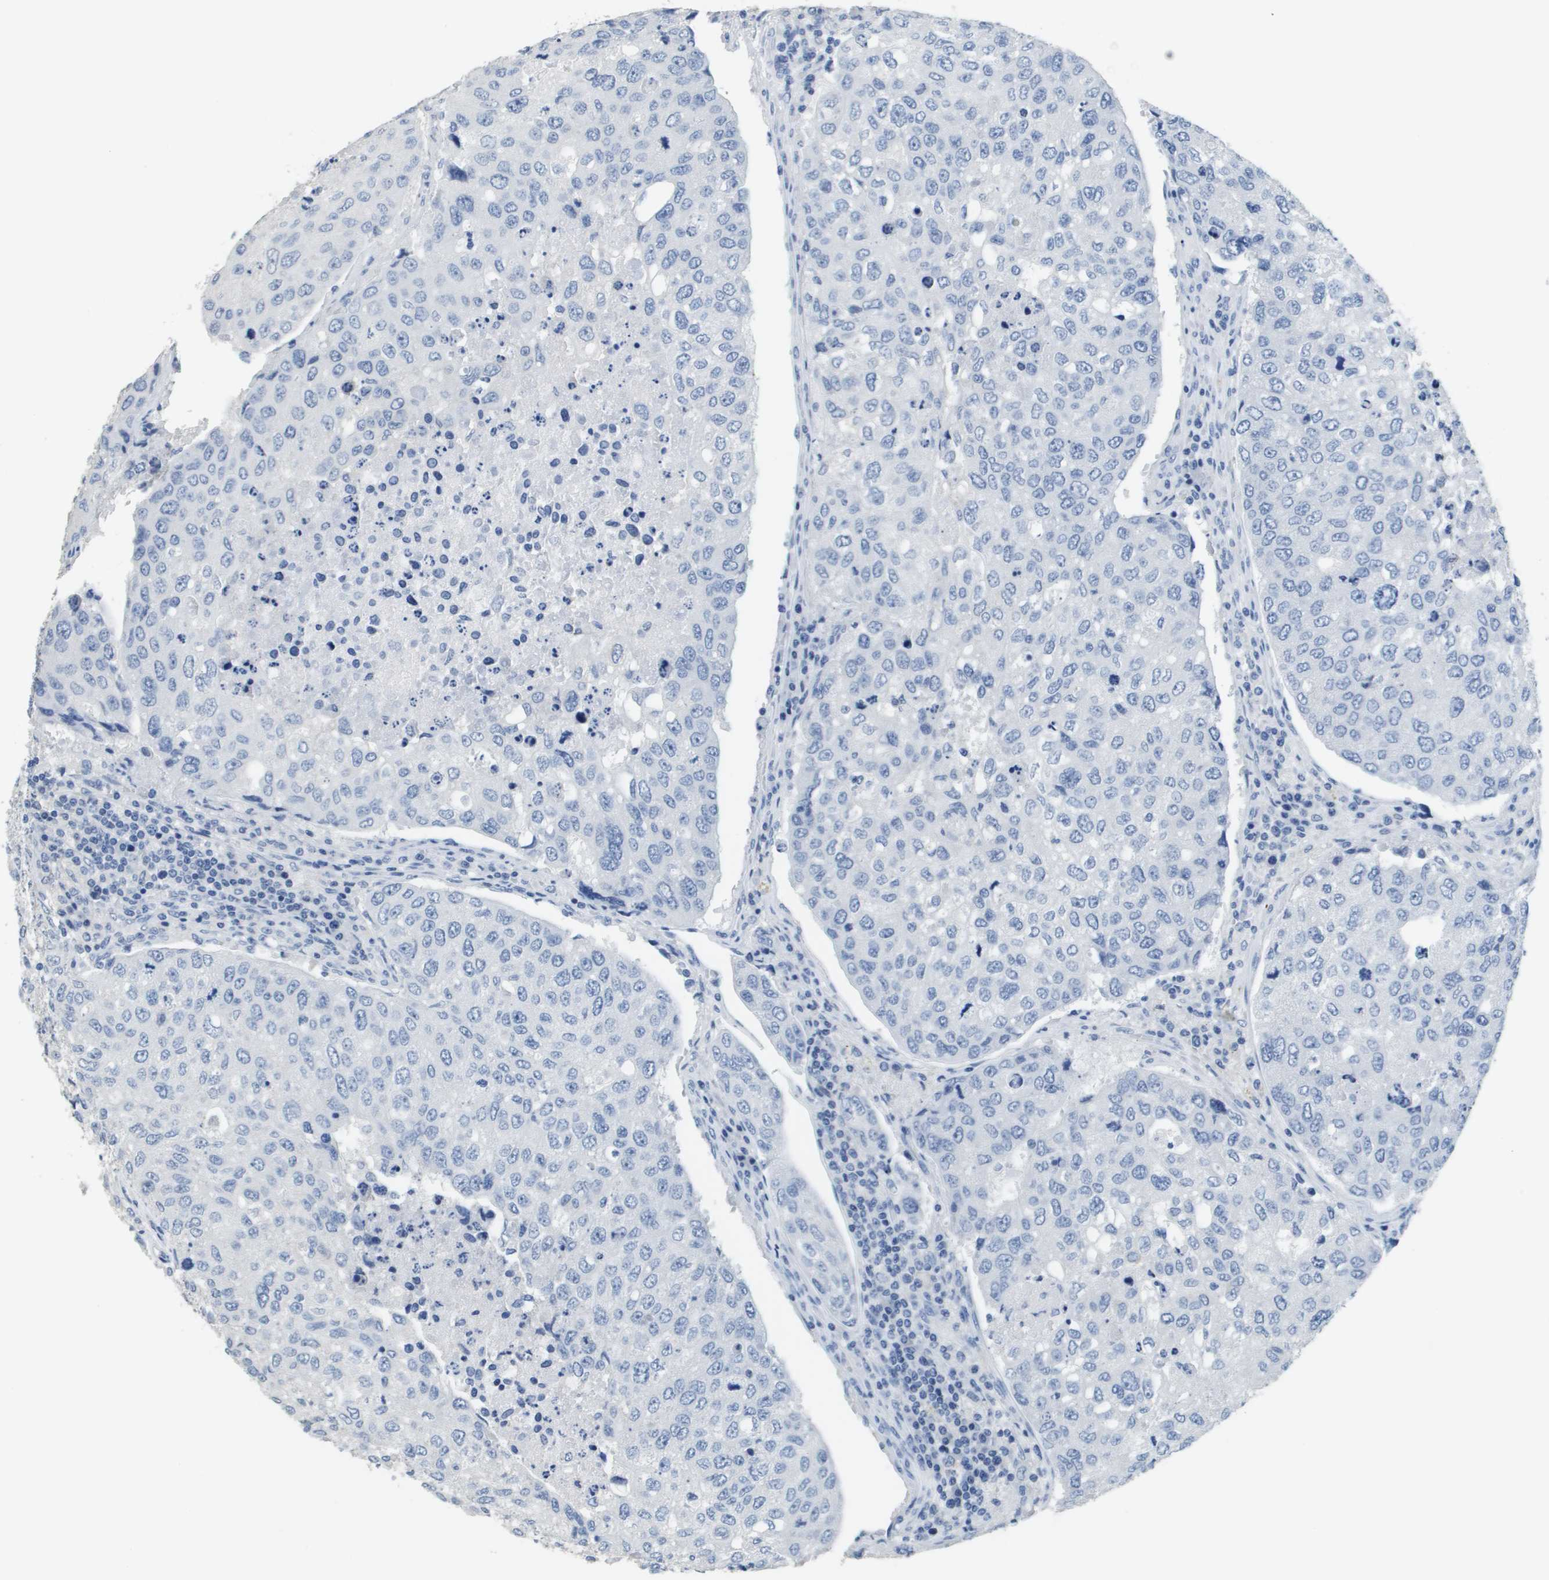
{"staining": {"intensity": "negative", "quantity": "none", "location": "none"}, "tissue": "urothelial cancer", "cell_type": "Tumor cells", "image_type": "cancer", "snomed": [{"axis": "morphology", "description": "Urothelial carcinoma, High grade"}, {"axis": "topography", "description": "Lymph node"}, {"axis": "topography", "description": "Urinary bladder"}], "caption": "Histopathology image shows no significant protein staining in tumor cells of high-grade urothelial carcinoma.", "gene": "MT3", "patient": {"sex": "male", "age": 51}}